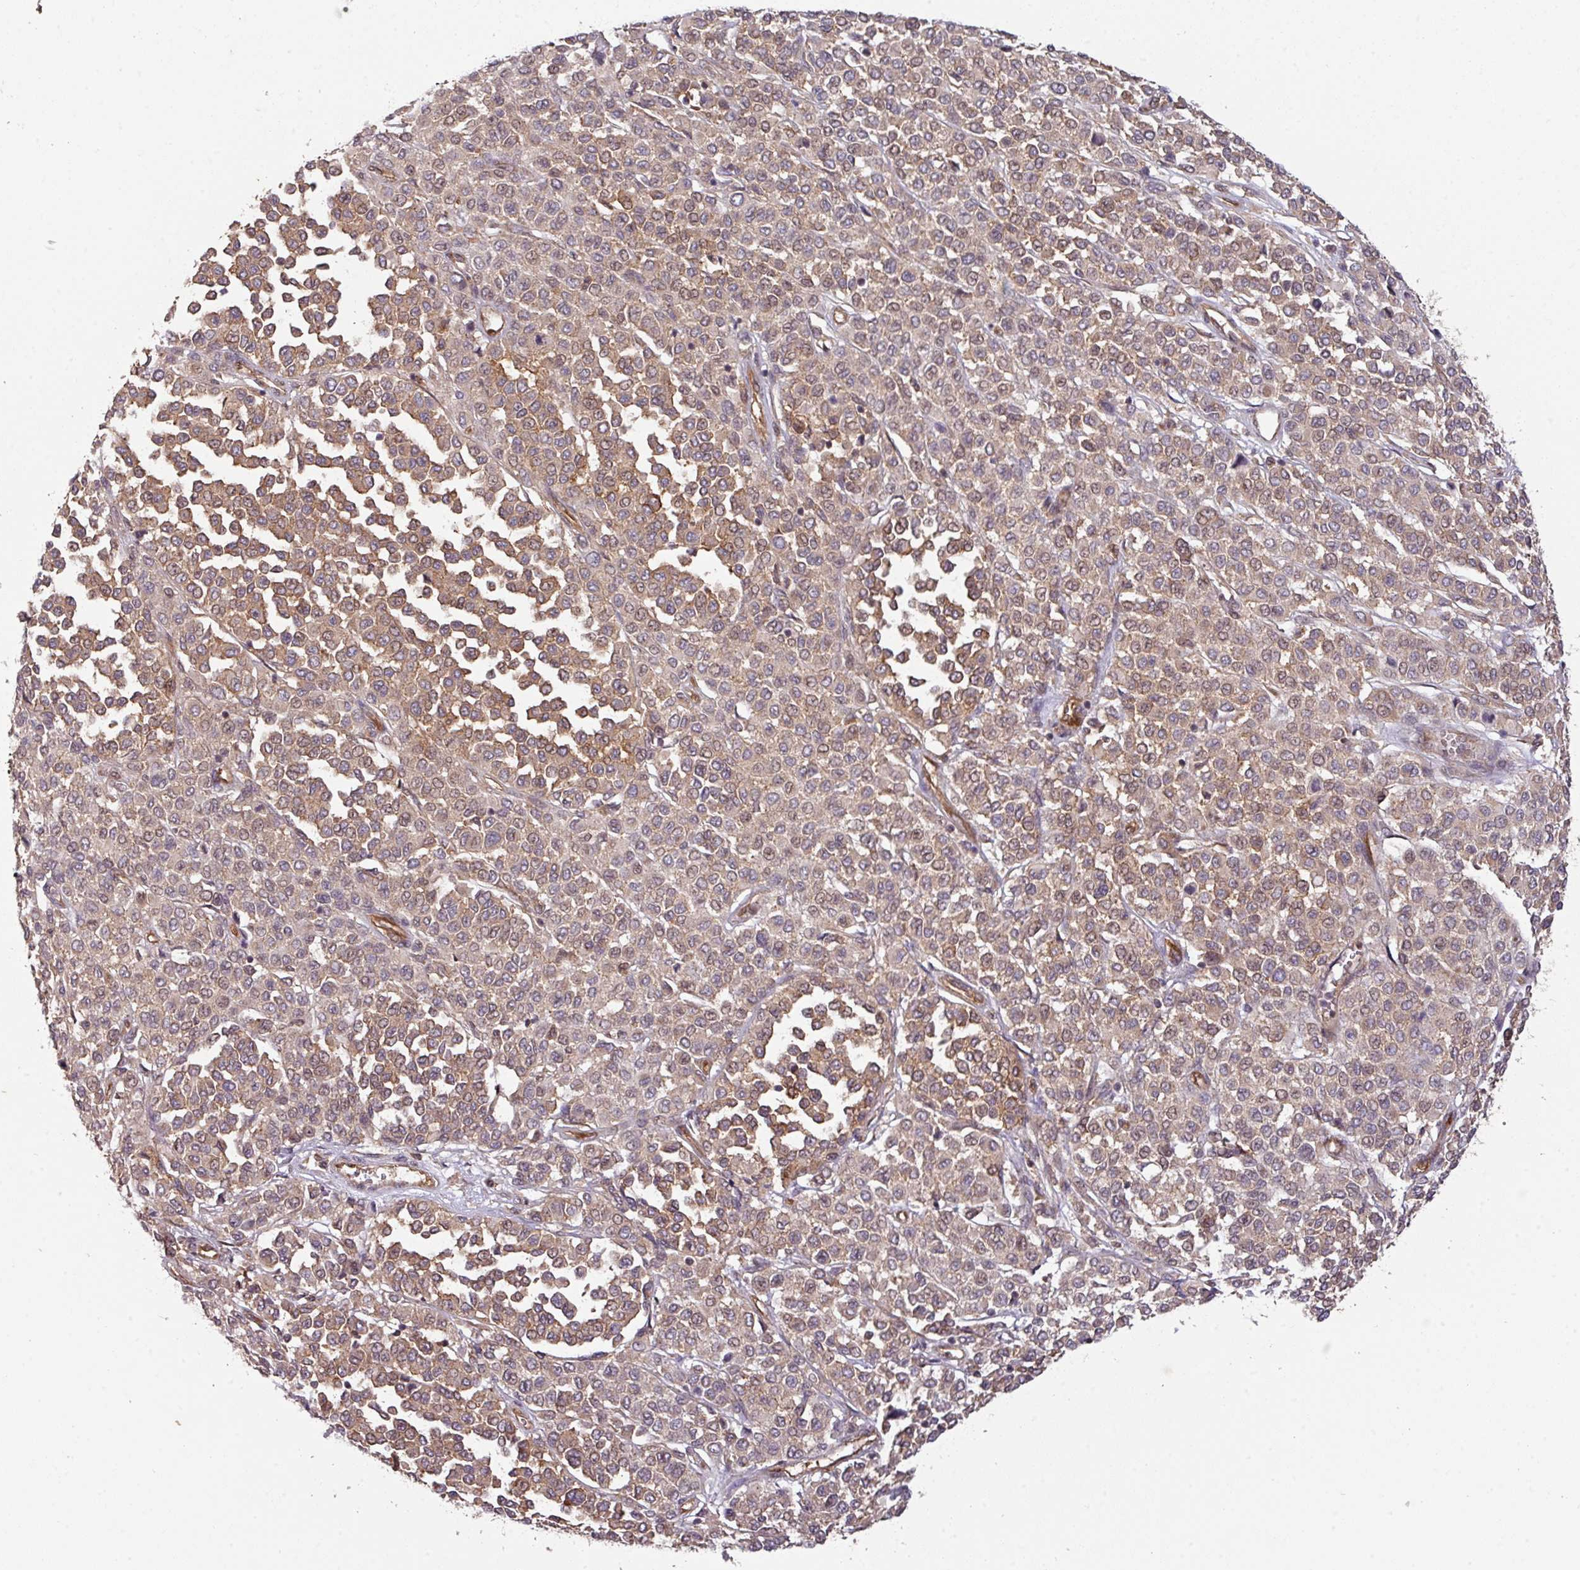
{"staining": {"intensity": "moderate", "quantity": ">75%", "location": "cytoplasmic/membranous"}, "tissue": "melanoma", "cell_type": "Tumor cells", "image_type": "cancer", "snomed": [{"axis": "morphology", "description": "Malignant melanoma, Metastatic site"}, {"axis": "topography", "description": "Pancreas"}], "caption": "Immunohistochemistry staining of malignant melanoma (metastatic site), which reveals medium levels of moderate cytoplasmic/membranous positivity in approximately >75% of tumor cells indicating moderate cytoplasmic/membranous protein positivity. The staining was performed using DAB (3,3'-diaminobenzidine) (brown) for protein detection and nuclei were counterstained in hematoxylin (blue).", "gene": "CYFIP2", "patient": {"sex": "female", "age": 30}}